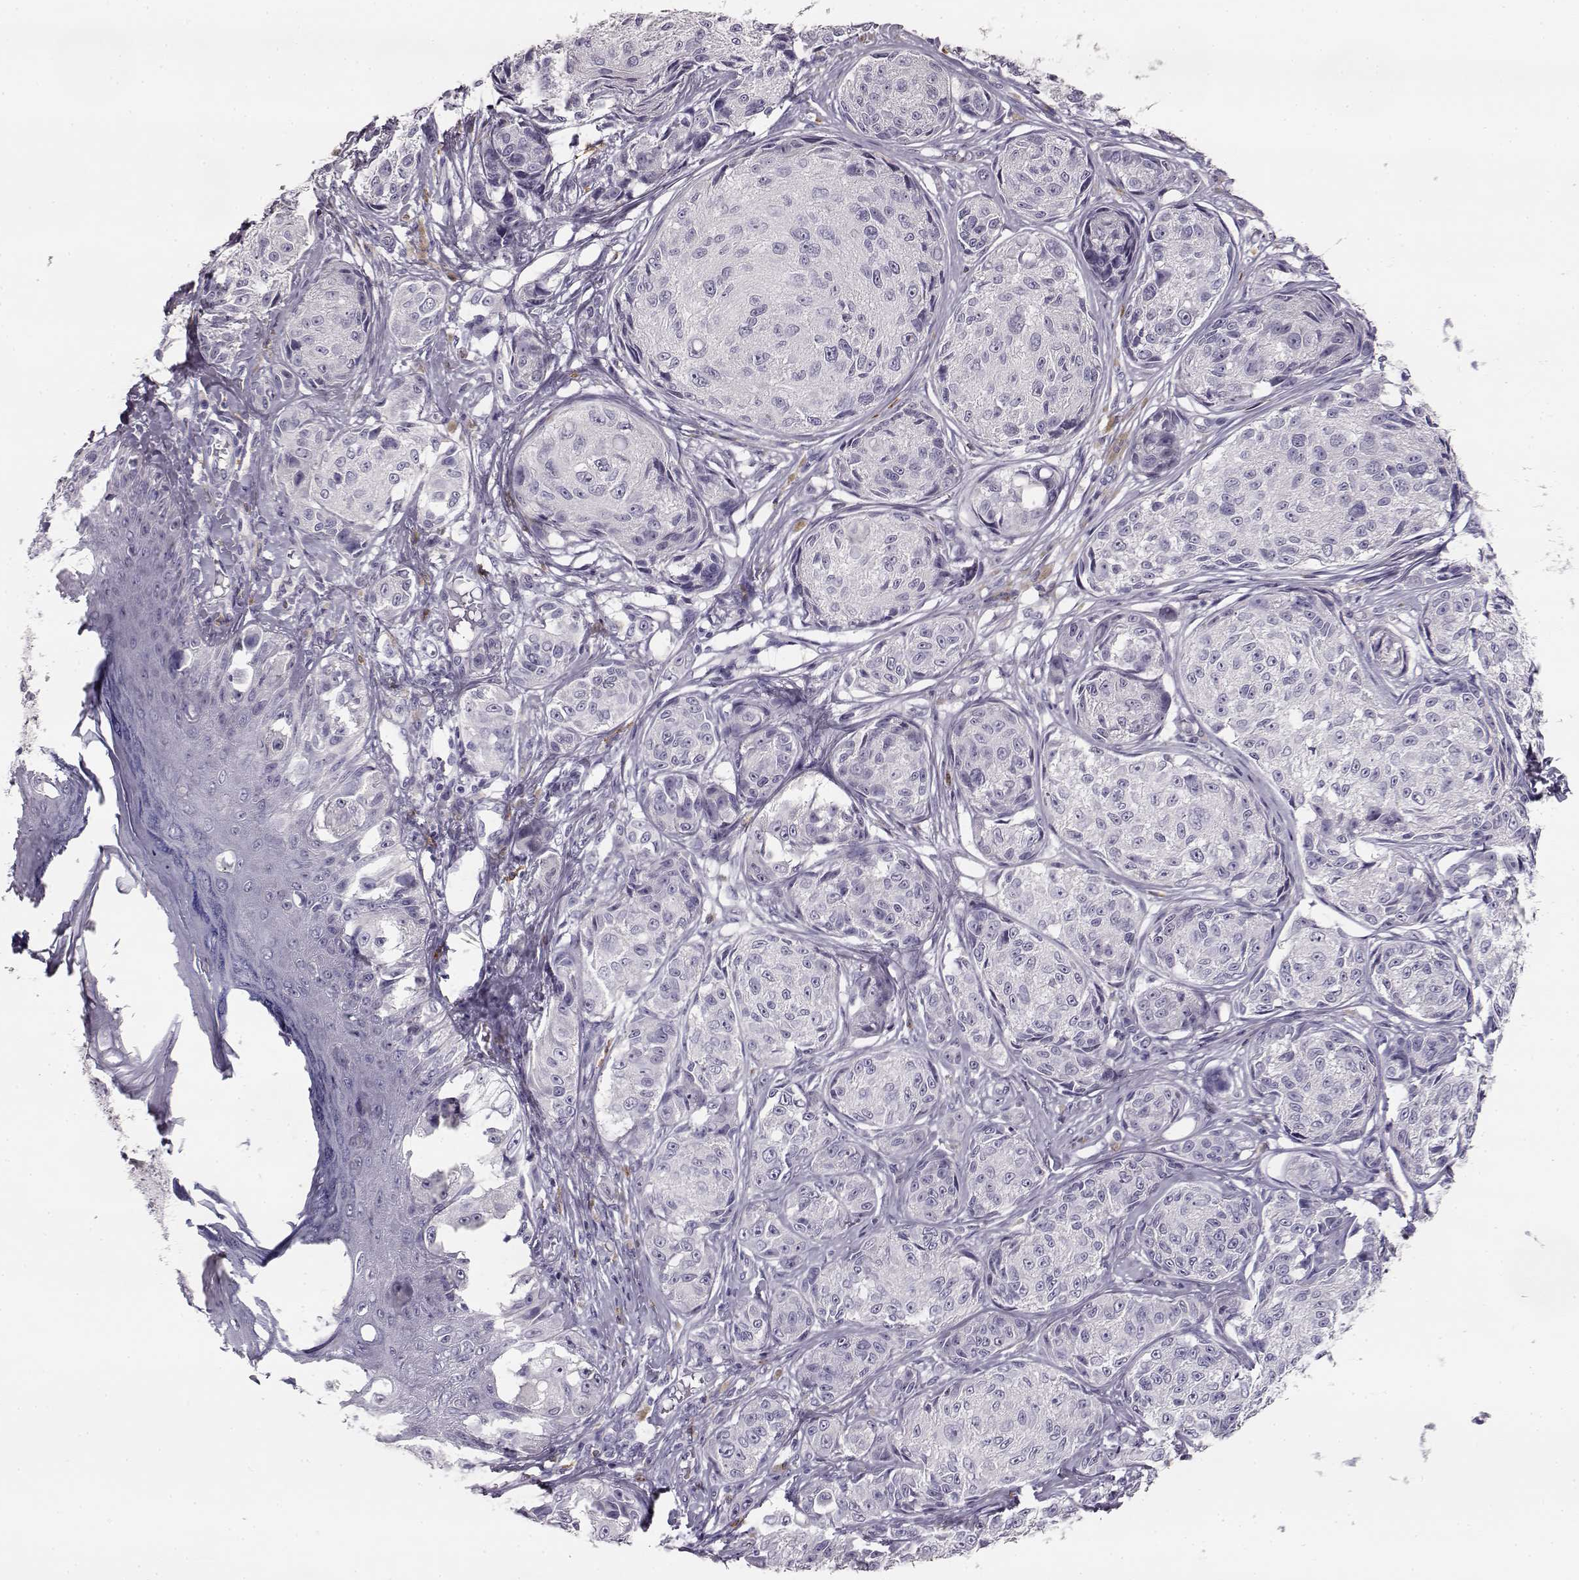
{"staining": {"intensity": "negative", "quantity": "none", "location": "none"}, "tissue": "melanoma", "cell_type": "Tumor cells", "image_type": "cancer", "snomed": [{"axis": "morphology", "description": "Malignant melanoma, NOS"}, {"axis": "topography", "description": "Skin"}], "caption": "Tumor cells are negative for protein expression in human malignant melanoma. (Immunohistochemistry (ihc), brightfield microscopy, high magnification).", "gene": "NPTXR", "patient": {"sex": "male", "age": 61}}